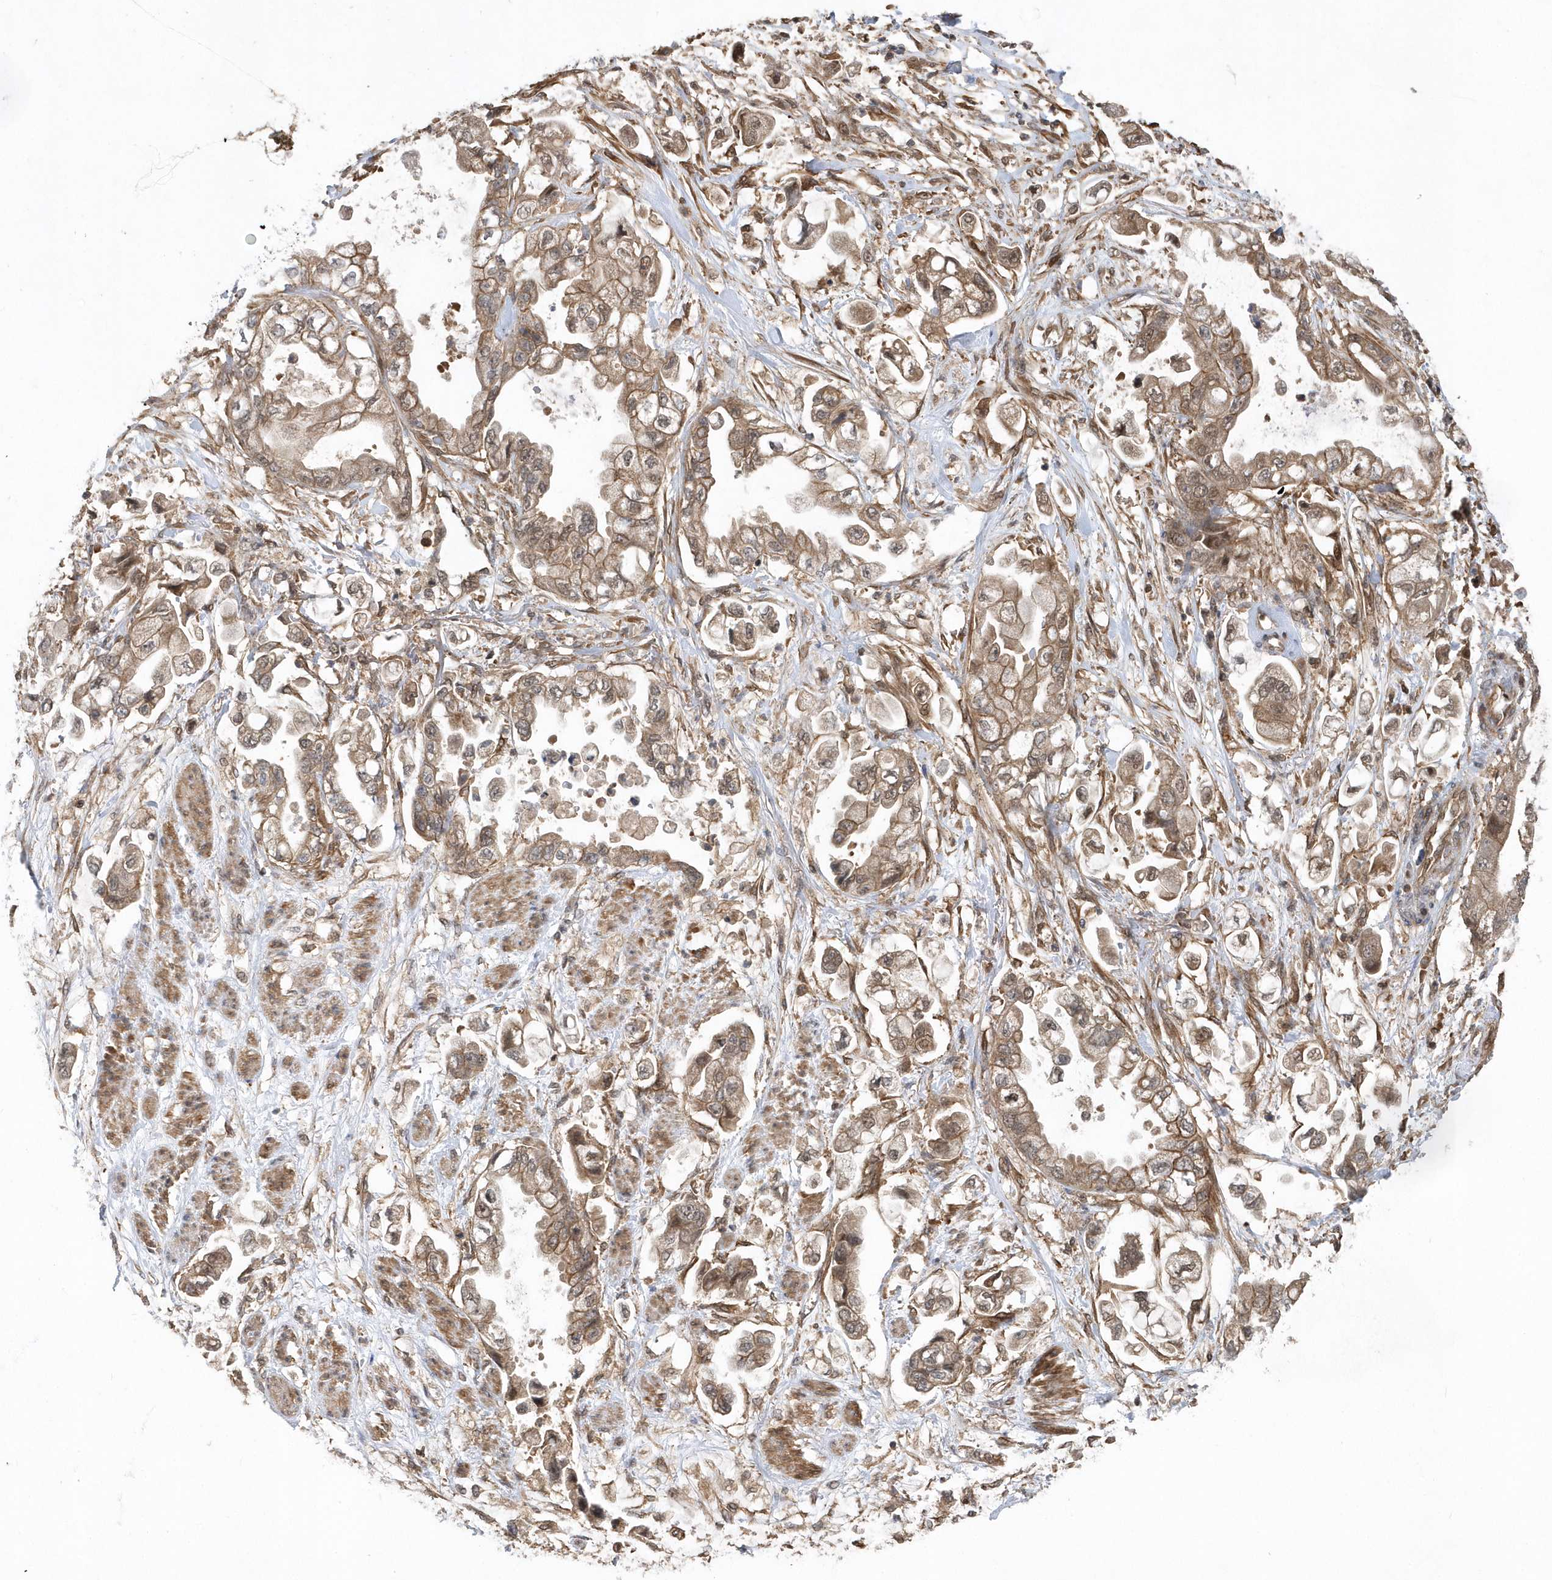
{"staining": {"intensity": "moderate", "quantity": ">75%", "location": "cytoplasmic/membranous"}, "tissue": "stomach cancer", "cell_type": "Tumor cells", "image_type": "cancer", "snomed": [{"axis": "morphology", "description": "Adenocarcinoma, NOS"}, {"axis": "topography", "description": "Stomach"}], "caption": "Brown immunohistochemical staining in human stomach adenocarcinoma reveals moderate cytoplasmic/membranous positivity in approximately >75% of tumor cells. The staining was performed using DAB, with brown indicating positive protein expression. Nuclei are stained blue with hematoxylin.", "gene": "GFM2", "patient": {"sex": "male", "age": 62}}